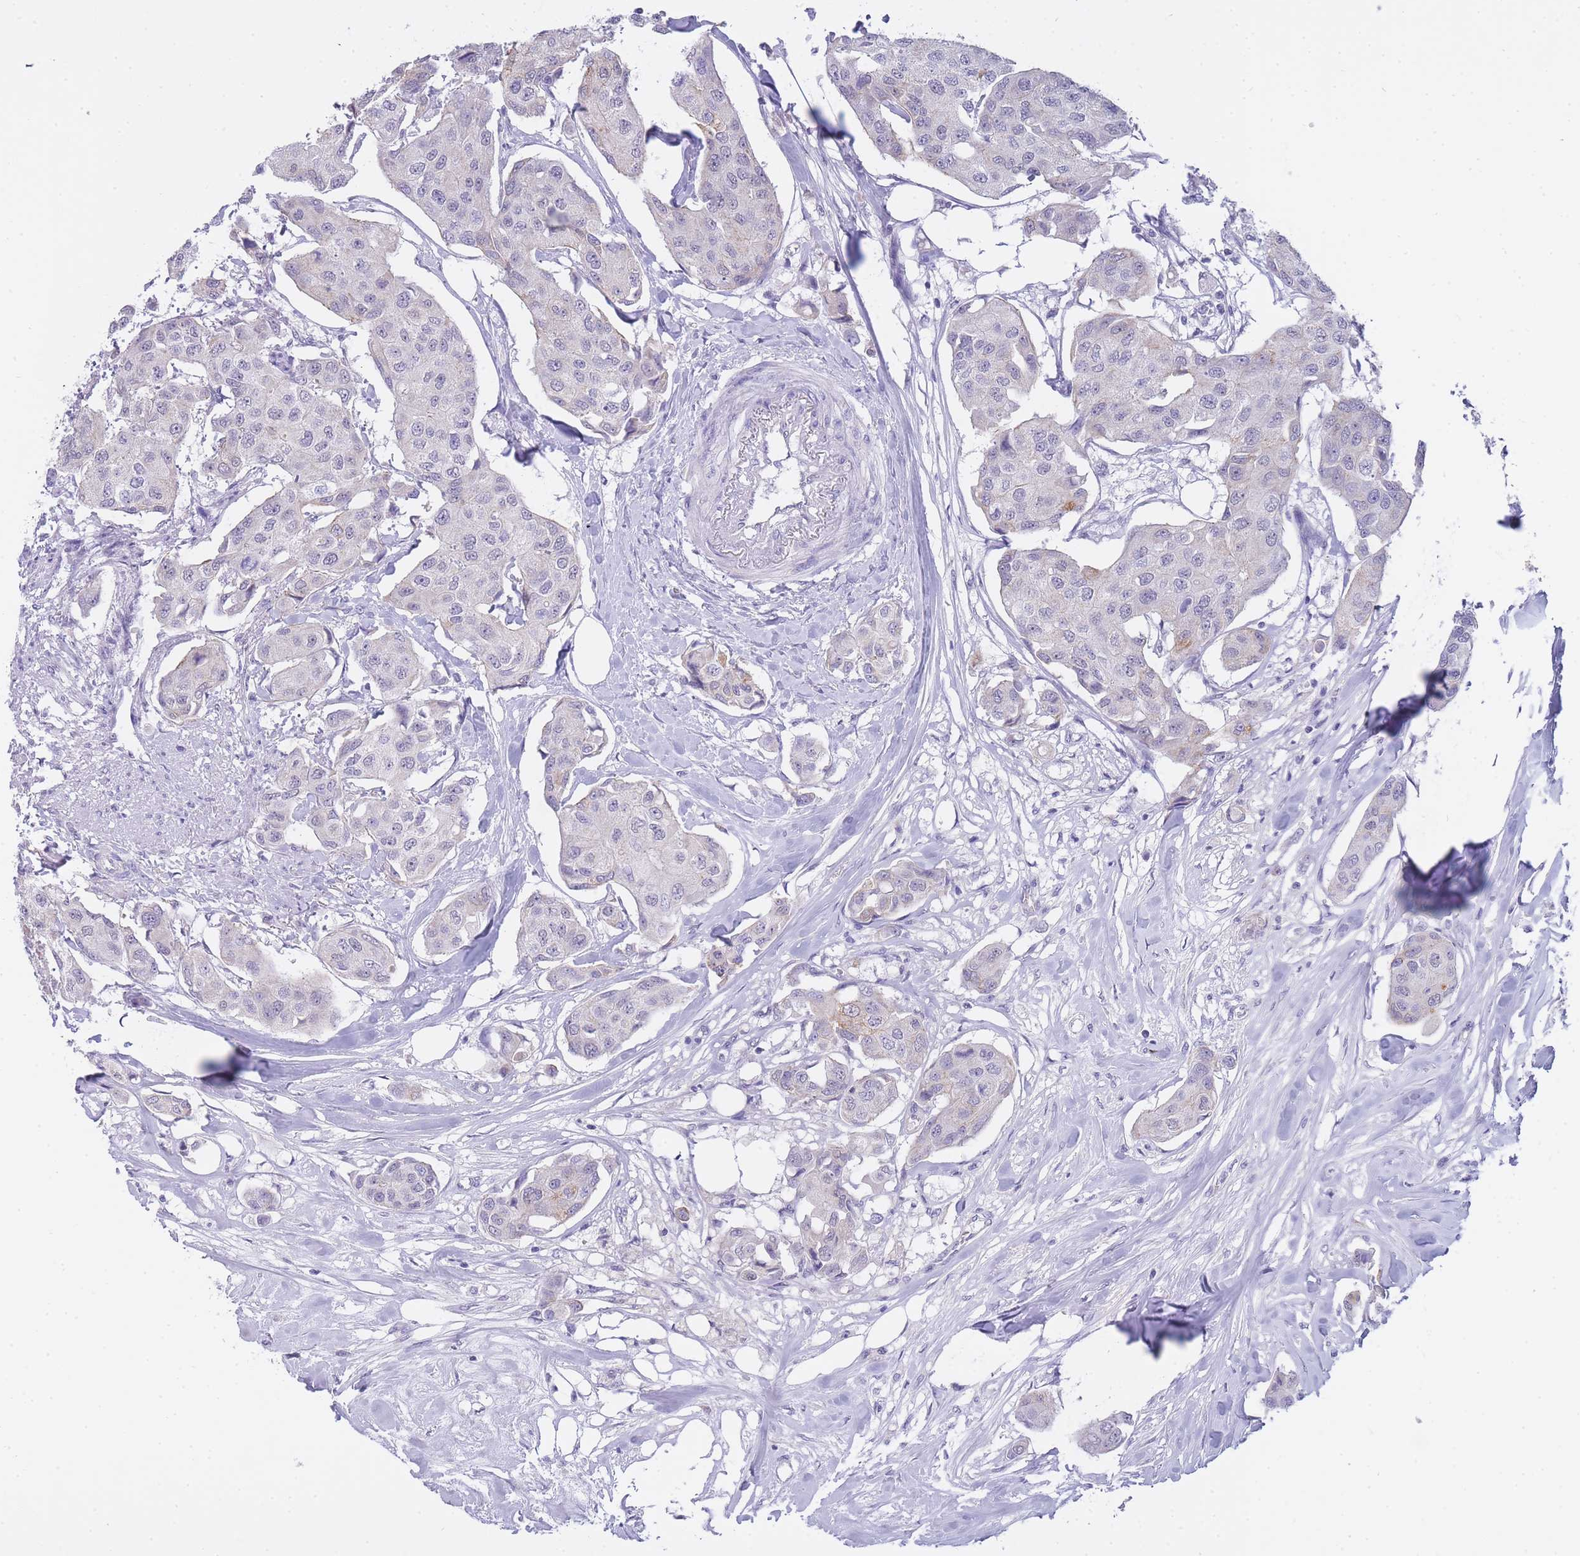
{"staining": {"intensity": "negative", "quantity": "none", "location": "none"}, "tissue": "breast cancer", "cell_type": "Tumor cells", "image_type": "cancer", "snomed": [{"axis": "morphology", "description": "Duct carcinoma"}, {"axis": "topography", "description": "Breast"}, {"axis": "topography", "description": "Lymph node"}], "caption": "There is no significant positivity in tumor cells of breast cancer.", "gene": "FRAT2", "patient": {"sex": "female", "age": 80}}